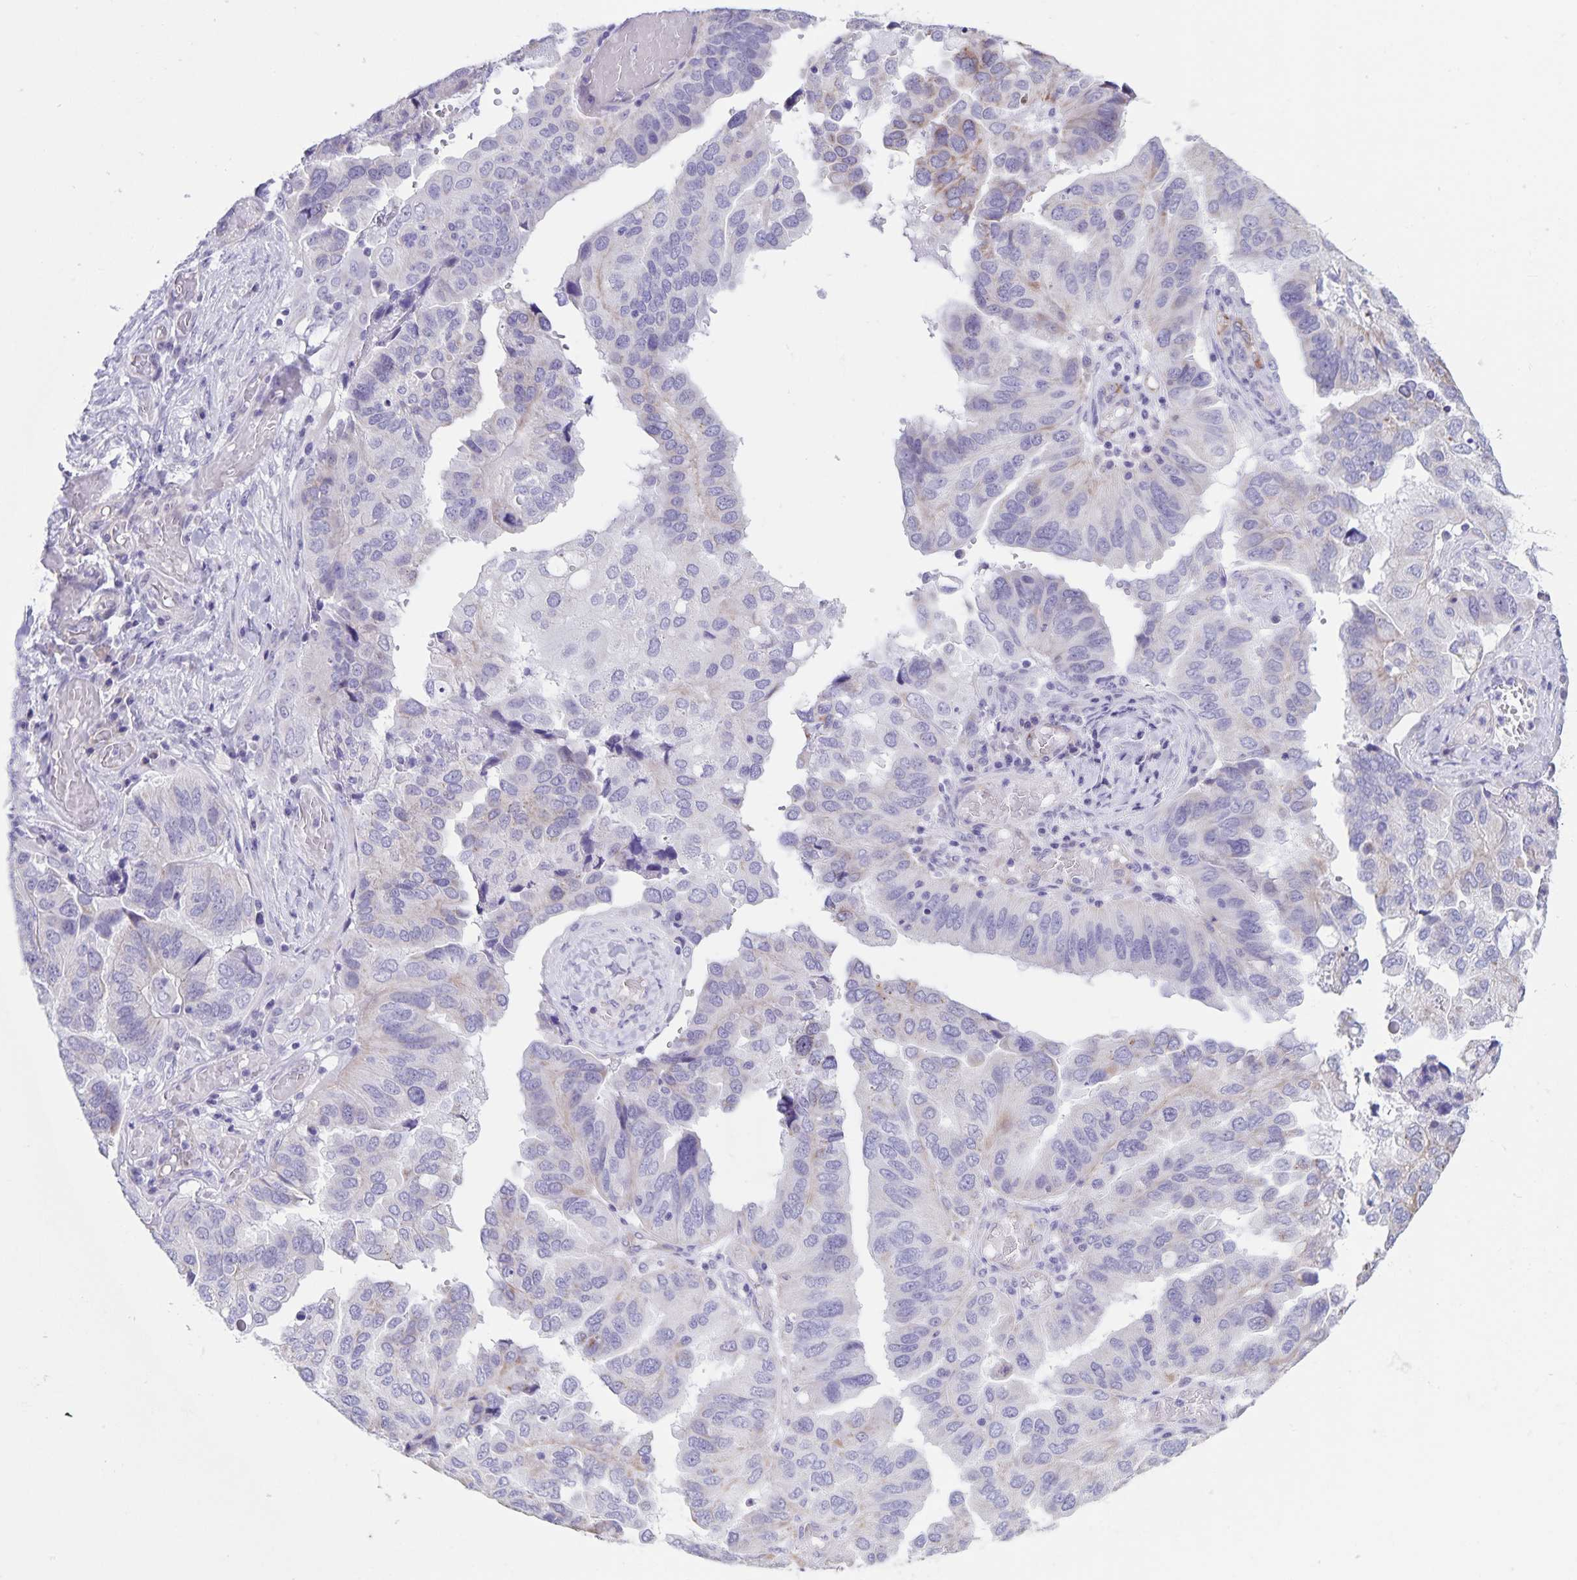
{"staining": {"intensity": "negative", "quantity": "none", "location": "none"}, "tissue": "ovarian cancer", "cell_type": "Tumor cells", "image_type": "cancer", "snomed": [{"axis": "morphology", "description": "Cystadenocarcinoma, serous, NOS"}, {"axis": "topography", "description": "Ovary"}], "caption": "Immunohistochemistry histopathology image of human ovarian cancer stained for a protein (brown), which demonstrates no staining in tumor cells.", "gene": "SYNM", "patient": {"sex": "female", "age": 79}}